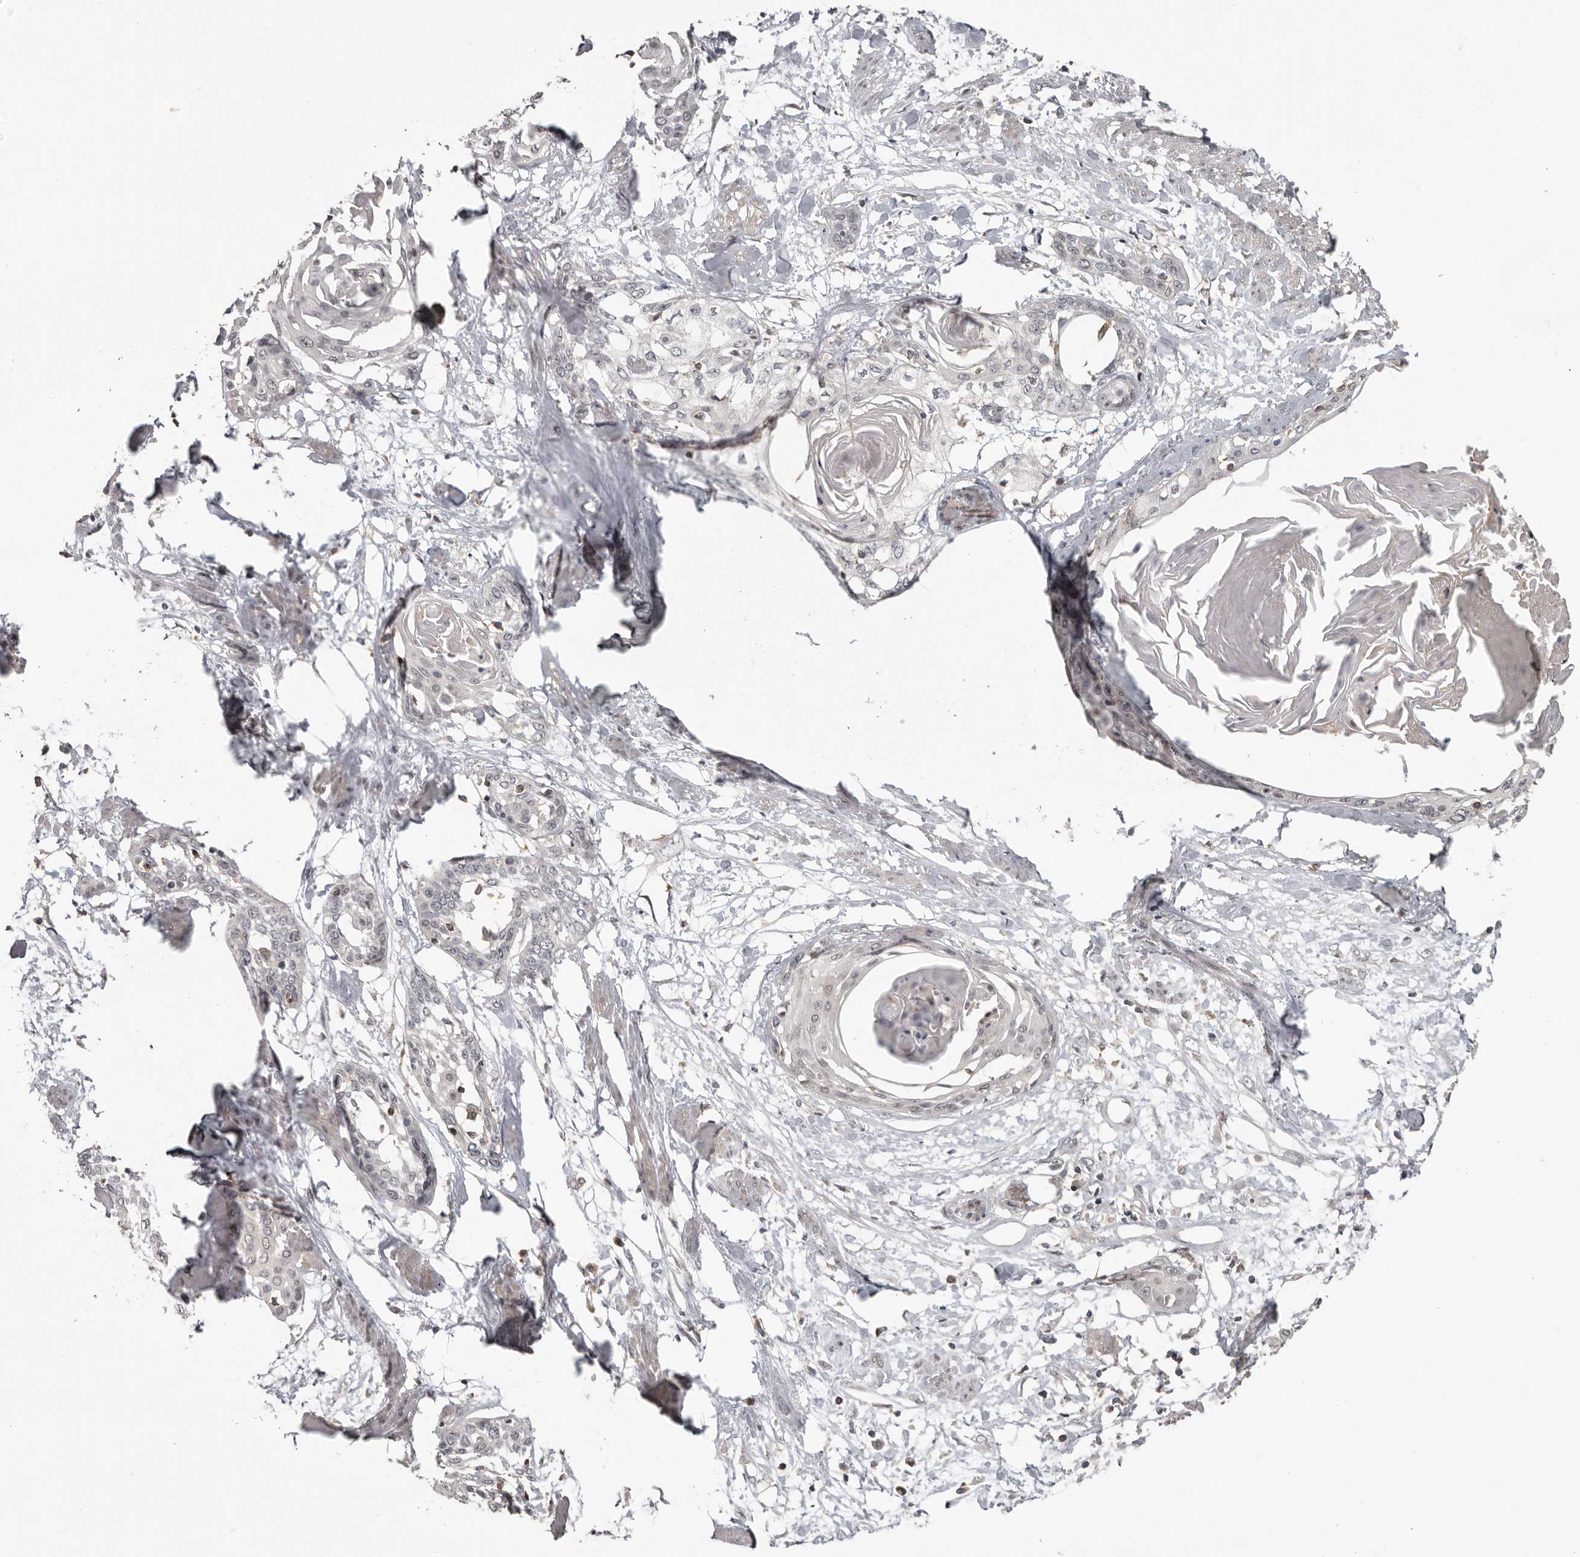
{"staining": {"intensity": "negative", "quantity": "none", "location": "none"}, "tissue": "cervical cancer", "cell_type": "Tumor cells", "image_type": "cancer", "snomed": [{"axis": "morphology", "description": "Squamous cell carcinoma, NOS"}, {"axis": "topography", "description": "Cervix"}], "caption": "This micrograph is of squamous cell carcinoma (cervical) stained with IHC to label a protein in brown with the nuclei are counter-stained blue. There is no expression in tumor cells.", "gene": "ANKRD44", "patient": {"sex": "female", "age": 57}}